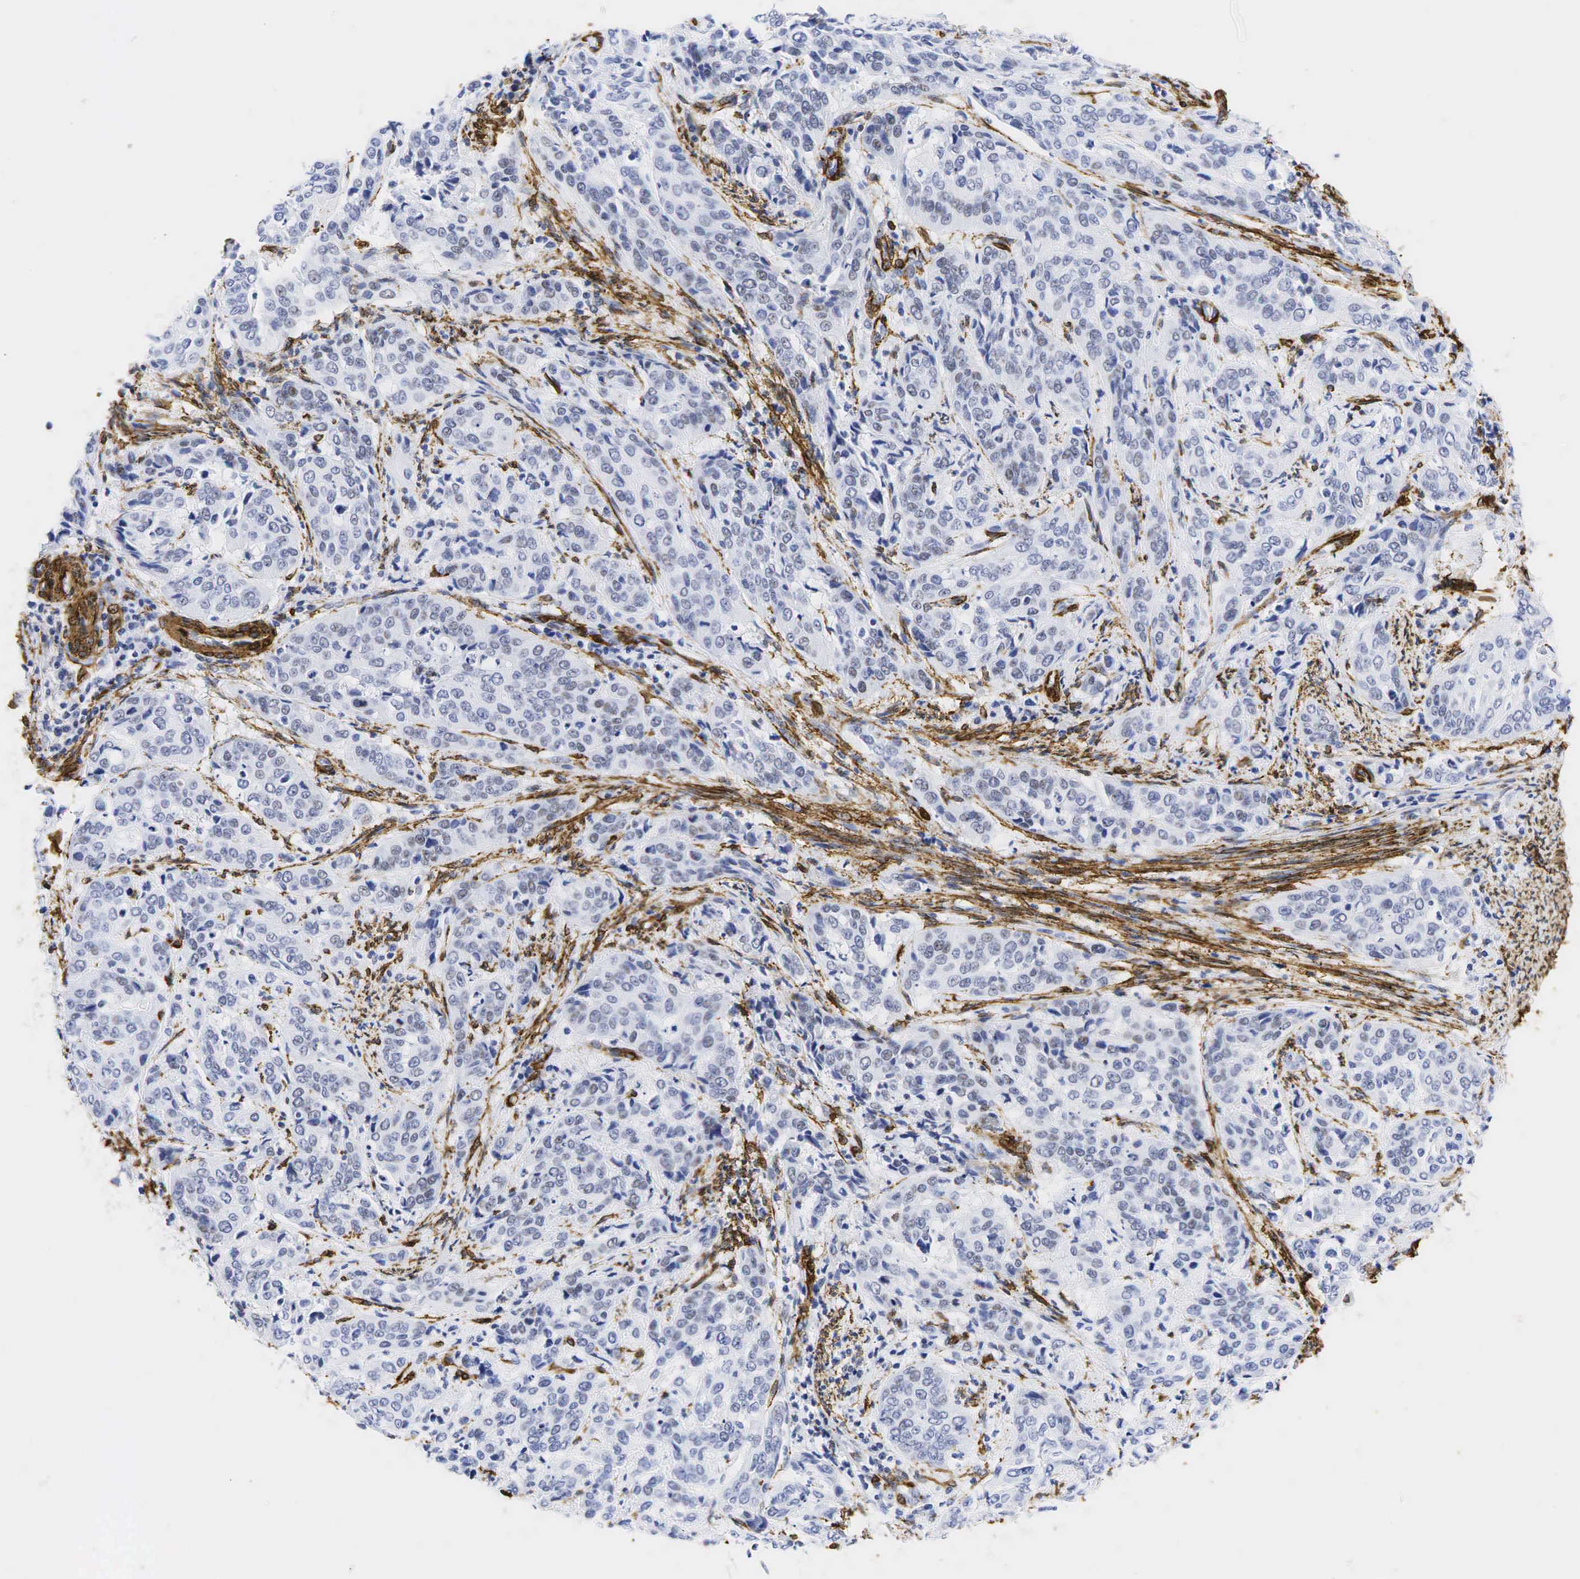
{"staining": {"intensity": "weak", "quantity": "<25%", "location": "nuclear"}, "tissue": "cervical cancer", "cell_type": "Tumor cells", "image_type": "cancer", "snomed": [{"axis": "morphology", "description": "Squamous cell carcinoma, NOS"}, {"axis": "topography", "description": "Cervix"}], "caption": "Cervical cancer (squamous cell carcinoma) stained for a protein using immunohistochemistry (IHC) exhibits no expression tumor cells.", "gene": "ACTA2", "patient": {"sex": "female", "age": 41}}